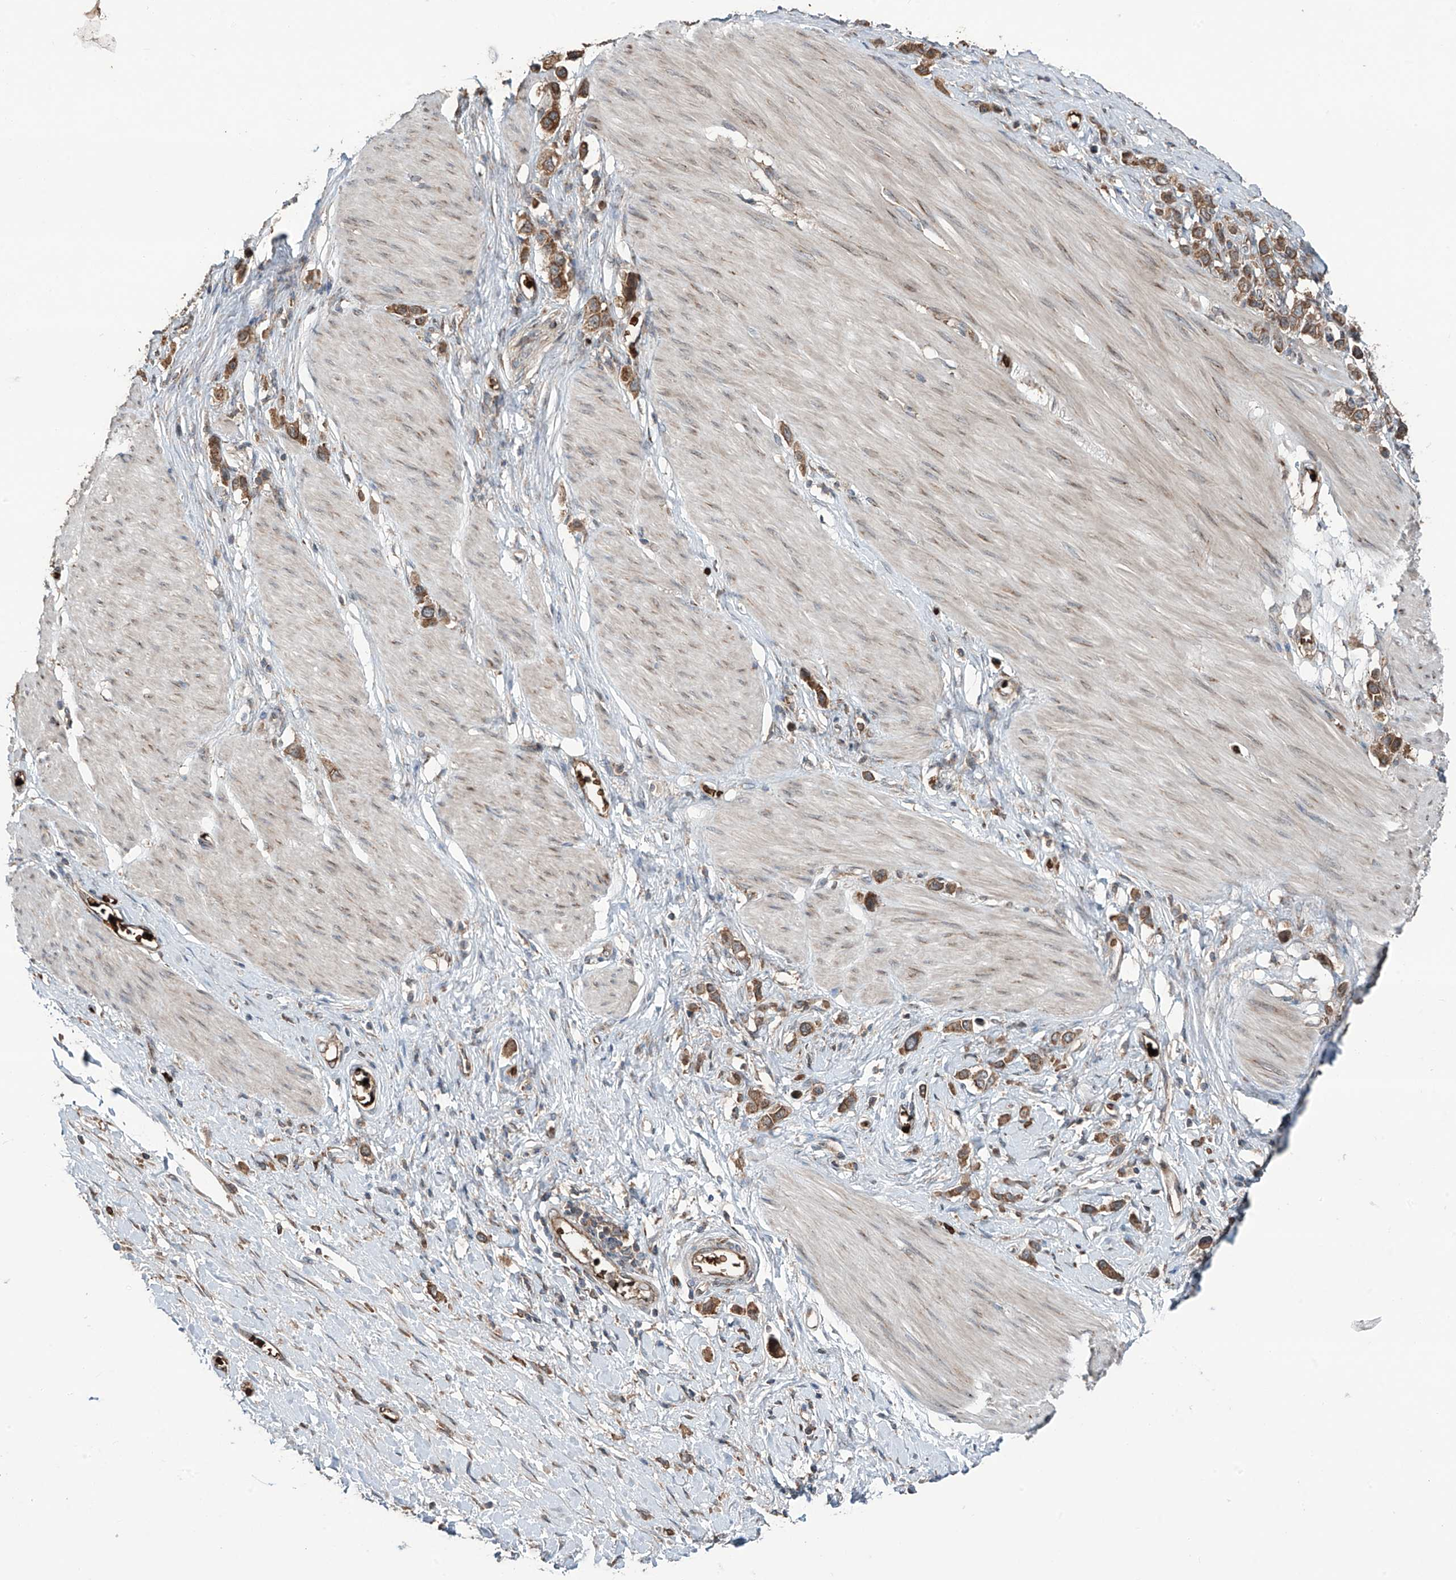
{"staining": {"intensity": "moderate", "quantity": ">75%", "location": "cytoplasmic/membranous"}, "tissue": "stomach cancer", "cell_type": "Tumor cells", "image_type": "cancer", "snomed": [{"axis": "morphology", "description": "Adenocarcinoma, NOS"}, {"axis": "topography", "description": "Stomach"}], "caption": "A brown stain labels moderate cytoplasmic/membranous positivity of a protein in human stomach cancer (adenocarcinoma) tumor cells.", "gene": "ZDHHC9", "patient": {"sex": "female", "age": 65}}